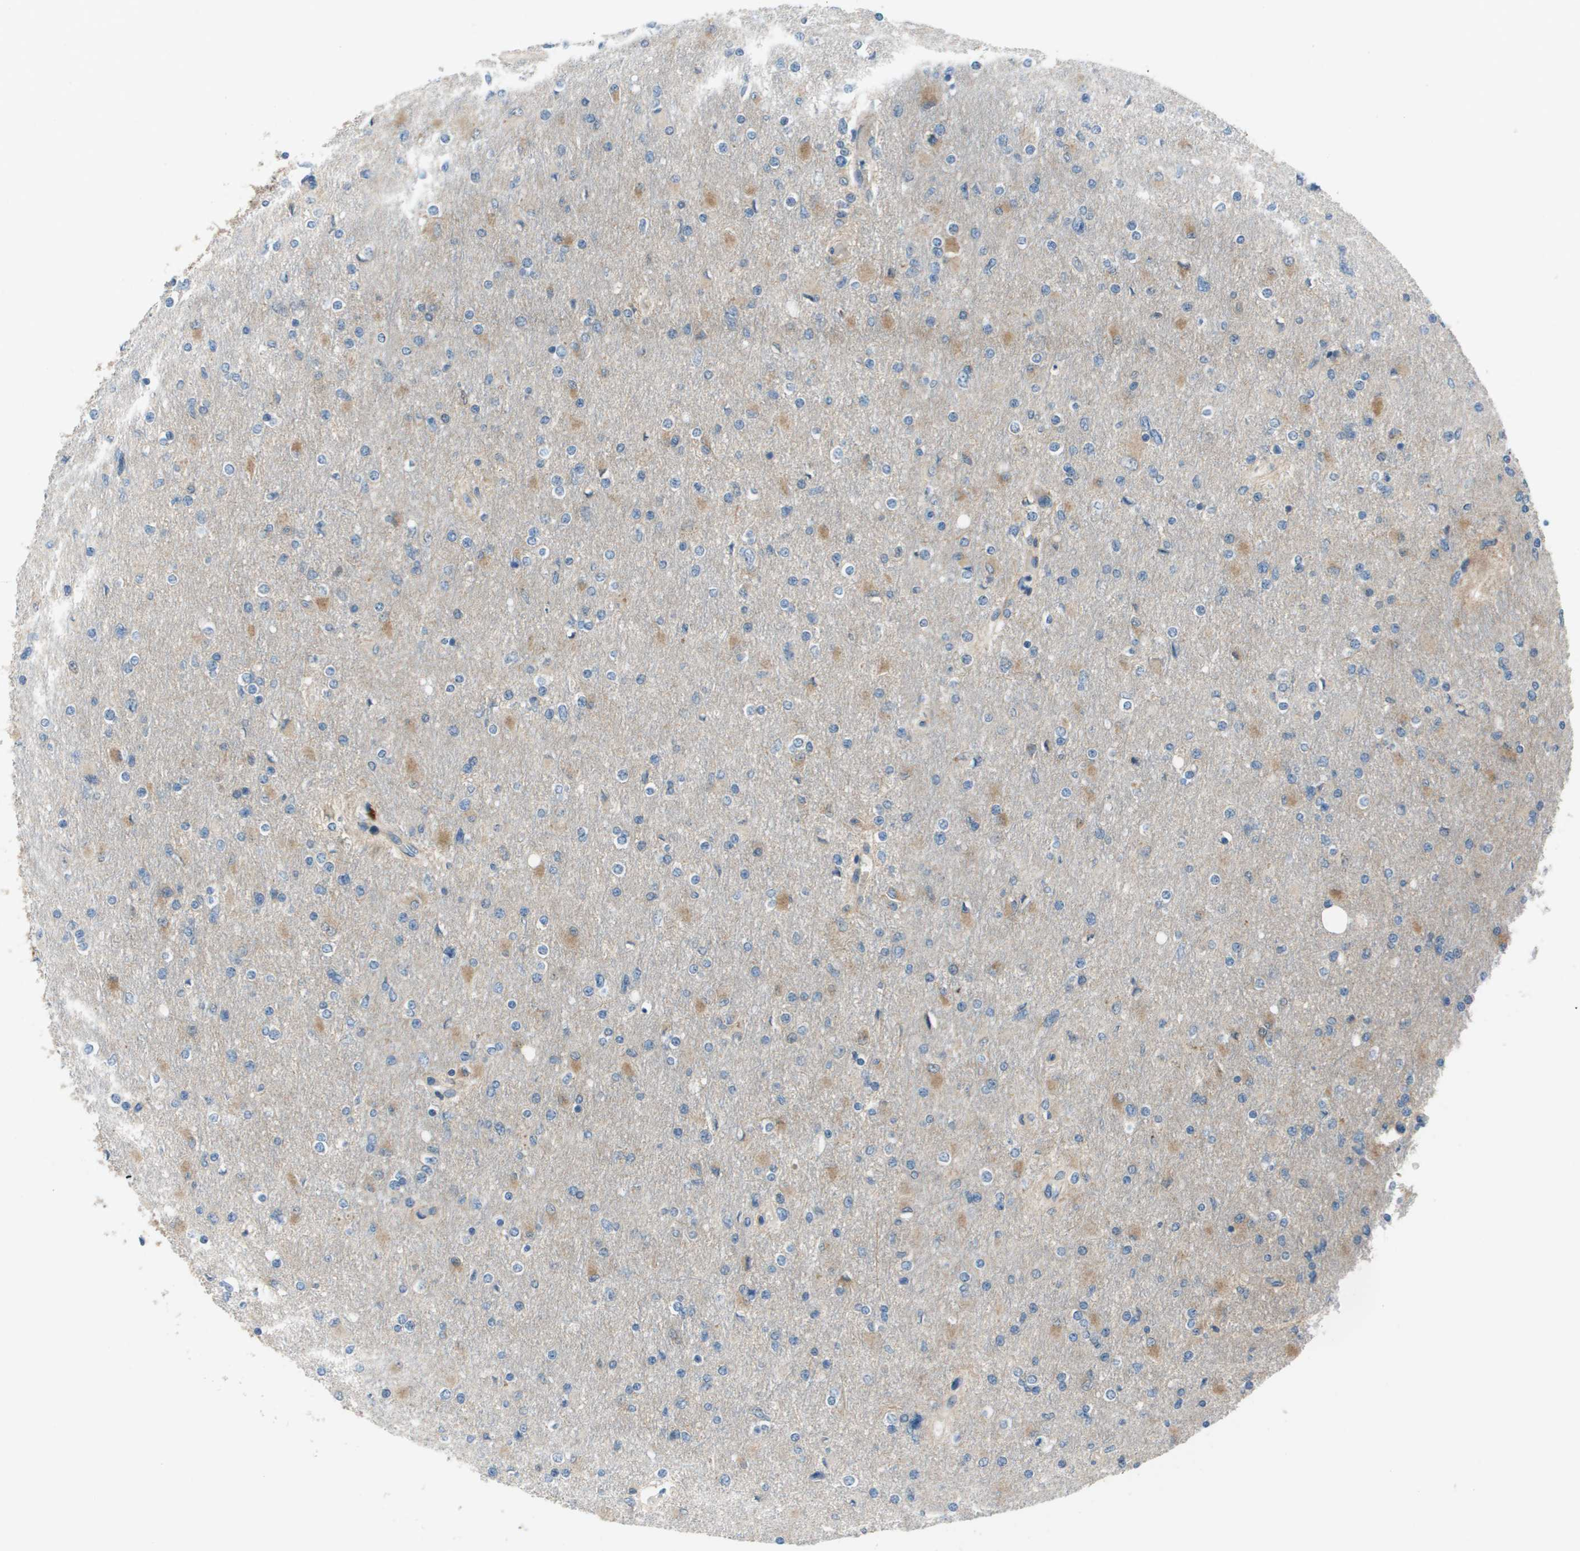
{"staining": {"intensity": "negative", "quantity": "none", "location": "none"}, "tissue": "glioma", "cell_type": "Tumor cells", "image_type": "cancer", "snomed": [{"axis": "morphology", "description": "Glioma, malignant, High grade"}, {"axis": "topography", "description": "Cerebral cortex"}], "caption": "The image shows no significant positivity in tumor cells of malignant glioma (high-grade).", "gene": "PCOLCE", "patient": {"sex": "female", "age": 36}}